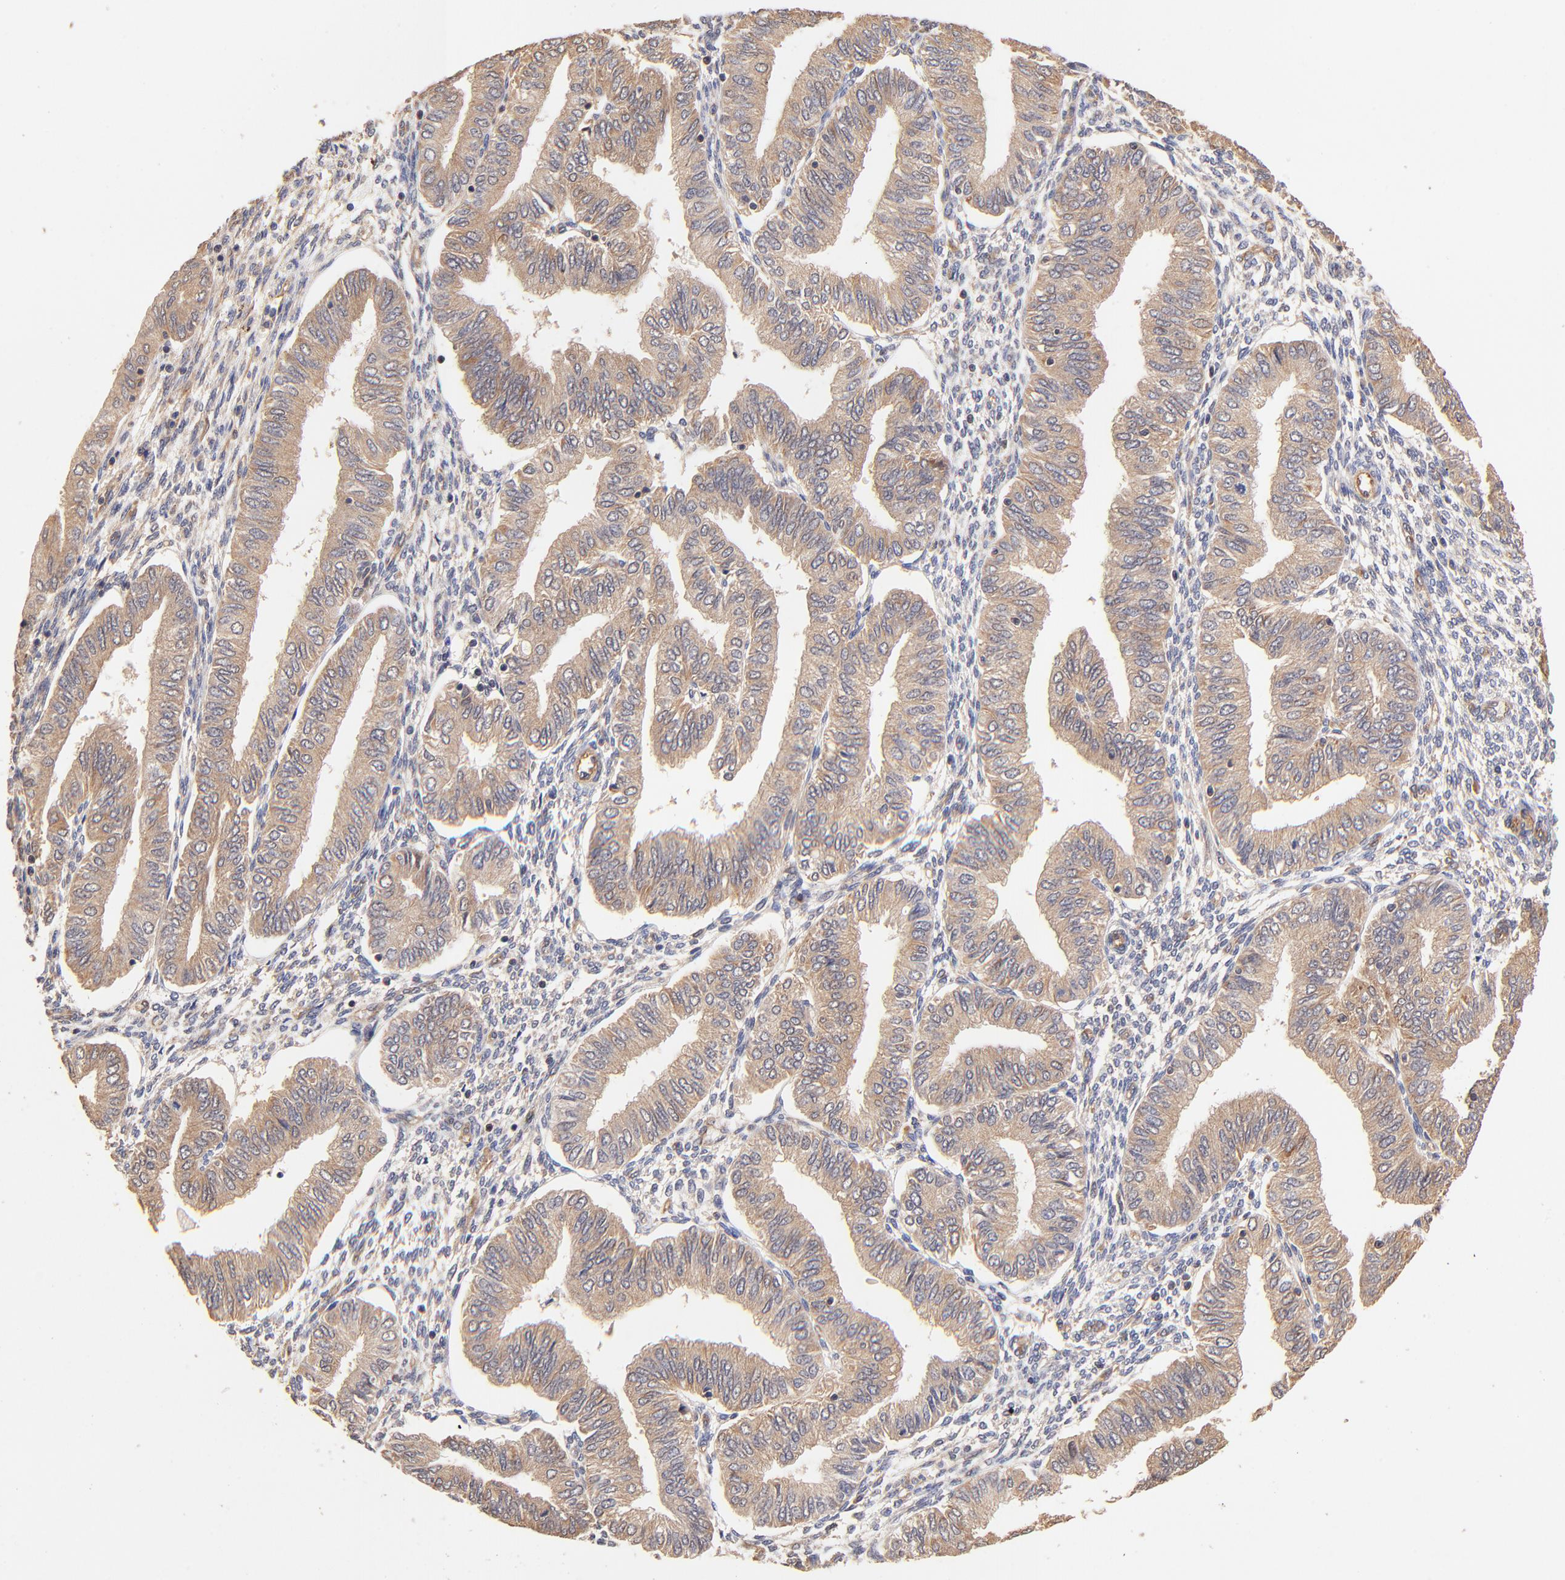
{"staining": {"intensity": "weak", "quantity": ">75%", "location": "cytoplasmic/membranous"}, "tissue": "endometrial cancer", "cell_type": "Tumor cells", "image_type": "cancer", "snomed": [{"axis": "morphology", "description": "Adenocarcinoma, NOS"}, {"axis": "topography", "description": "Endometrium"}], "caption": "Protein expression analysis of human adenocarcinoma (endometrial) reveals weak cytoplasmic/membranous positivity in approximately >75% of tumor cells.", "gene": "TNFAIP3", "patient": {"sex": "female", "age": 51}}